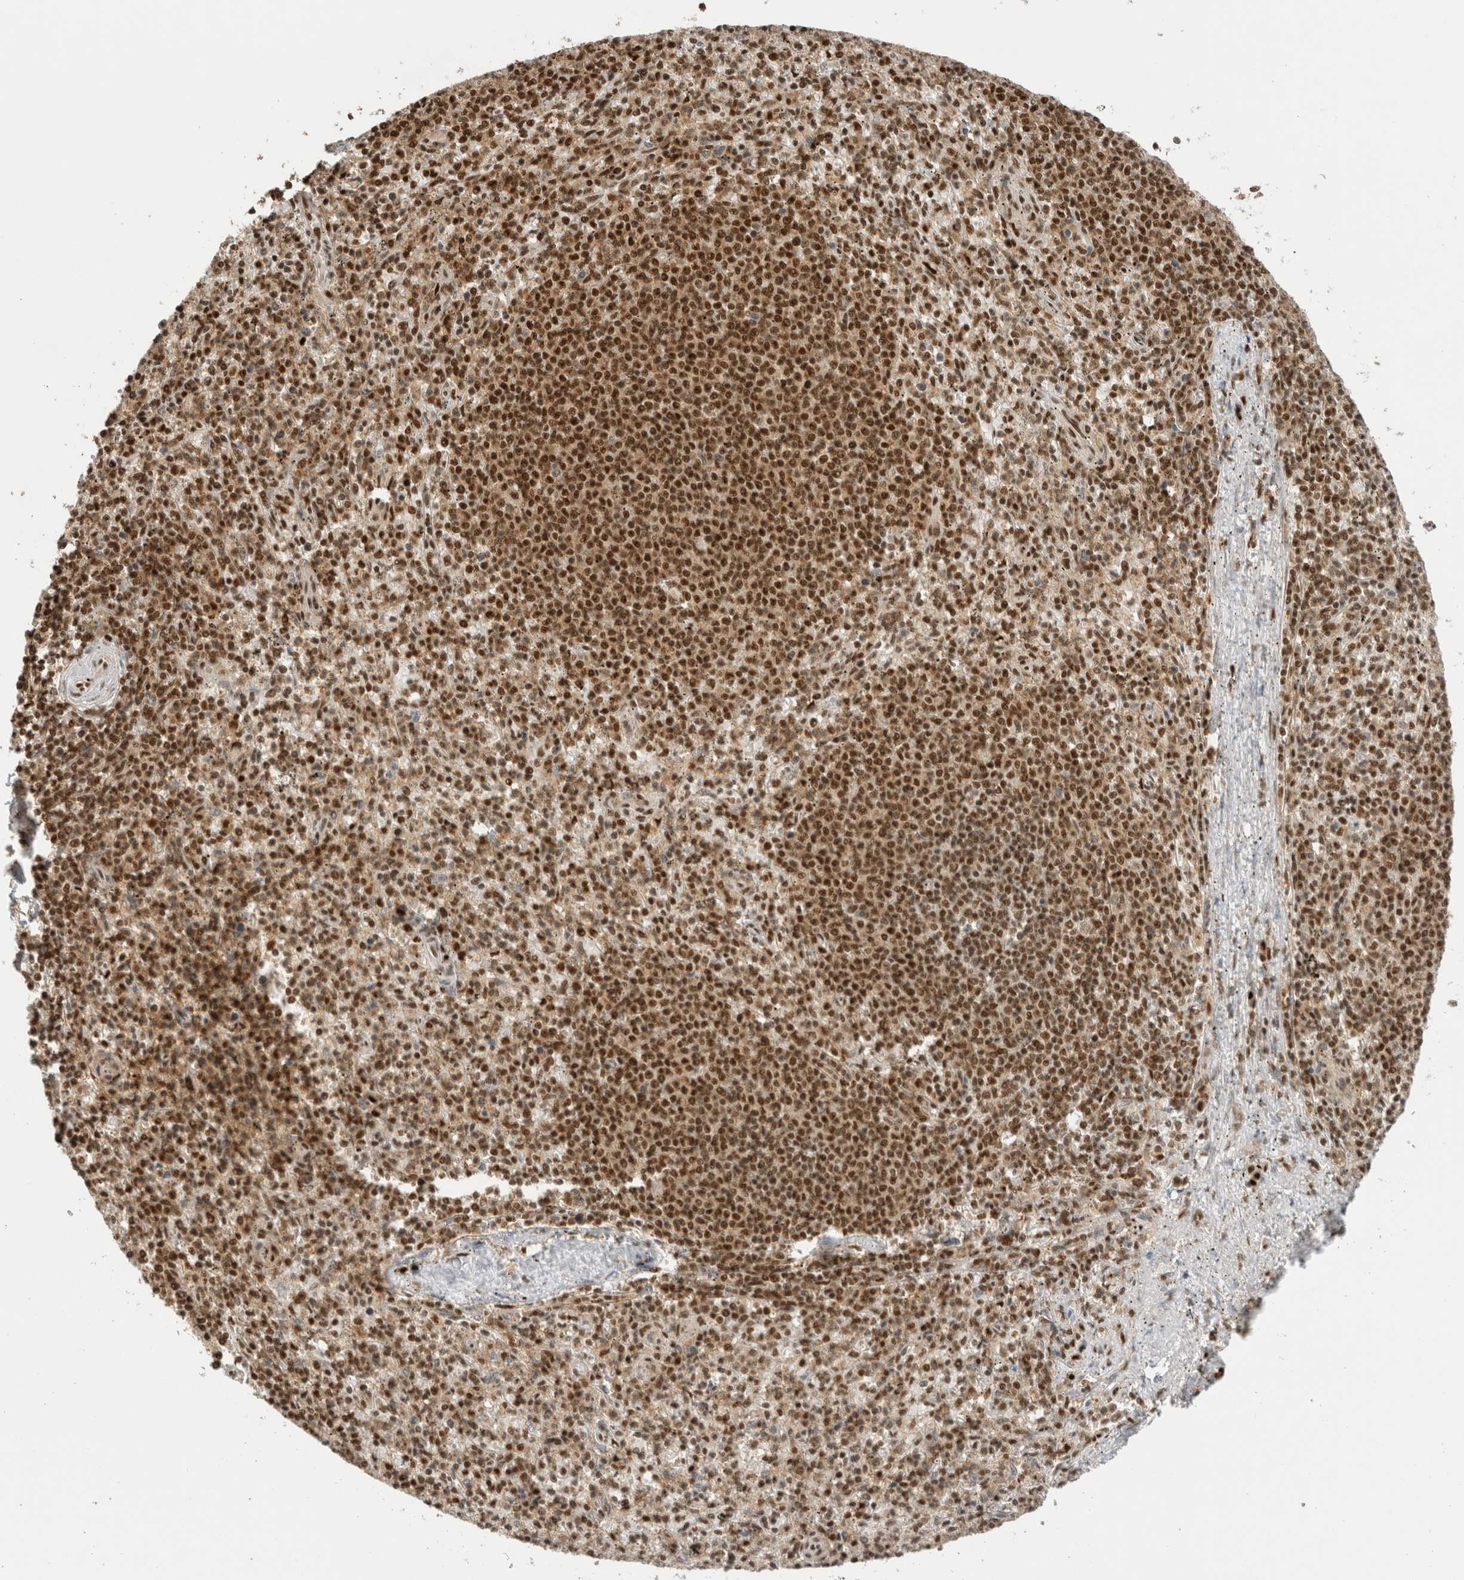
{"staining": {"intensity": "strong", "quantity": ">75%", "location": "nuclear"}, "tissue": "spleen", "cell_type": "Cells in red pulp", "image_type": "normal", "snomed": [{"axis": "morphology", "description": "Normal tissue, NOS"}, {"axis": "topography", "description": "Spleen"}], "caption": "Immunohistochemical staining of benign spleen demonstrates >75% levels of strong nuclear protein expression in about >75% of cells in red pulp. Nuclei are stained in blue.", "gene": "SNRNP40", "patient": {"sex": "male", "age": 72}}